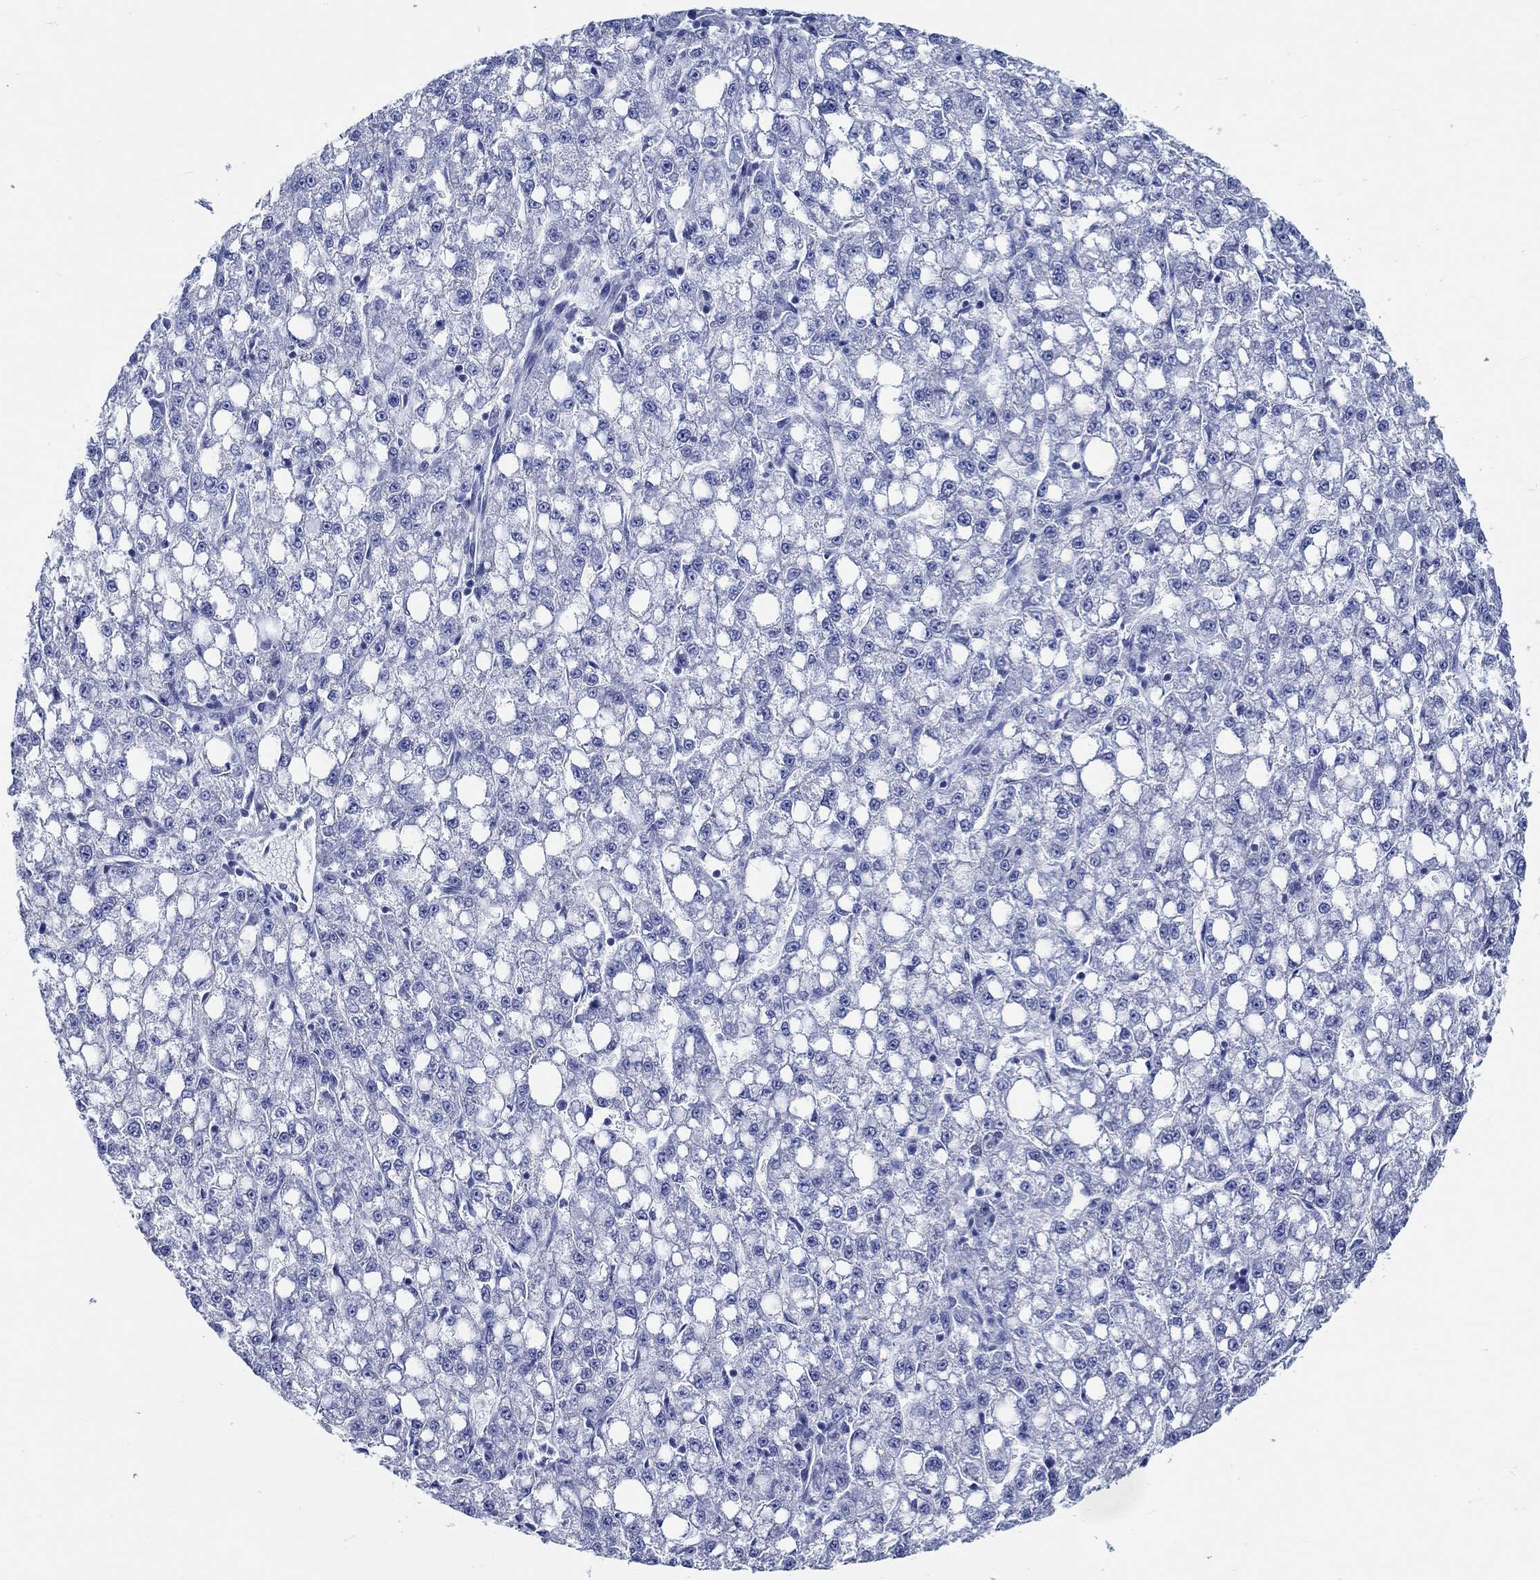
{"staining": {"intensity": "negative", "quantity": "none", "location": "none"}, "tissue": "liver cancer", "cell_type": "Tumor cells", "image_type": "cancer", "snomed": [{"axis": "morphology", "description": "Carcinoma, Hepatocellular, NOS"}, {"axis": "topography", "description": "Liver"}], "caption": "This is an immunohistochemistry (IHC) photomicrograph of human hepatocellular carcinoma (liver). There is no positivity in tumor cells.", "gene": "RD3L", "patient": {"sex": "female", "age": 65}}